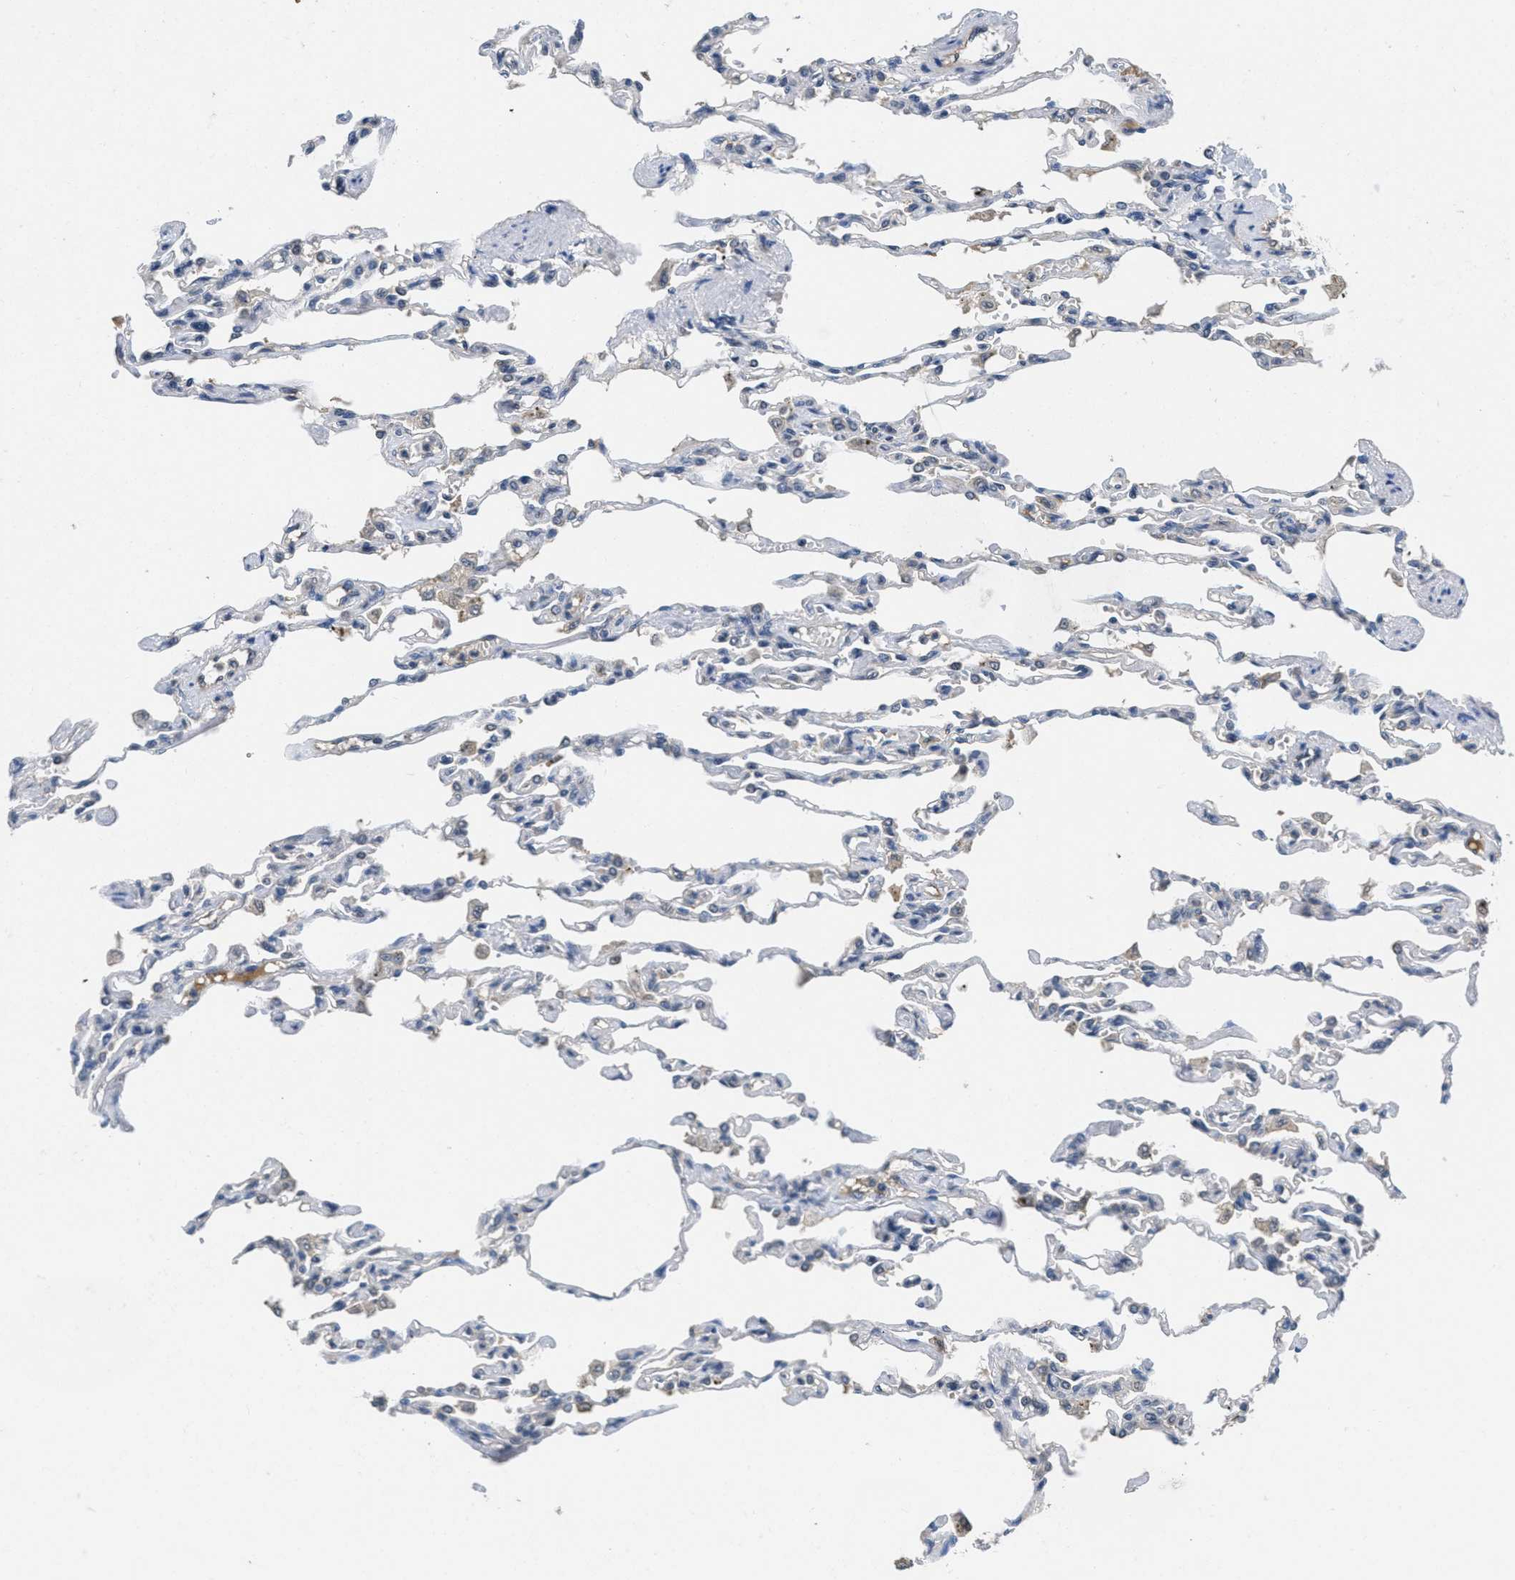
{"staining": {"intensity": "negative", "quantity": "none", "location": "none"}, "tissue": "lung", "cell_type": "Alveolar cells", "image_type": "normal", "snomed": [{"axis": "morphology", "description": "Normal tissue, NOS"}, {"axis": "topography", "description": "Lung"}], "caption": "A histopathology image of lung stained for a protein demonstrates no brown staining in alveolar cells.", "gene": "ANGPT1", "patient": {"sex": "male", "age": 21}}